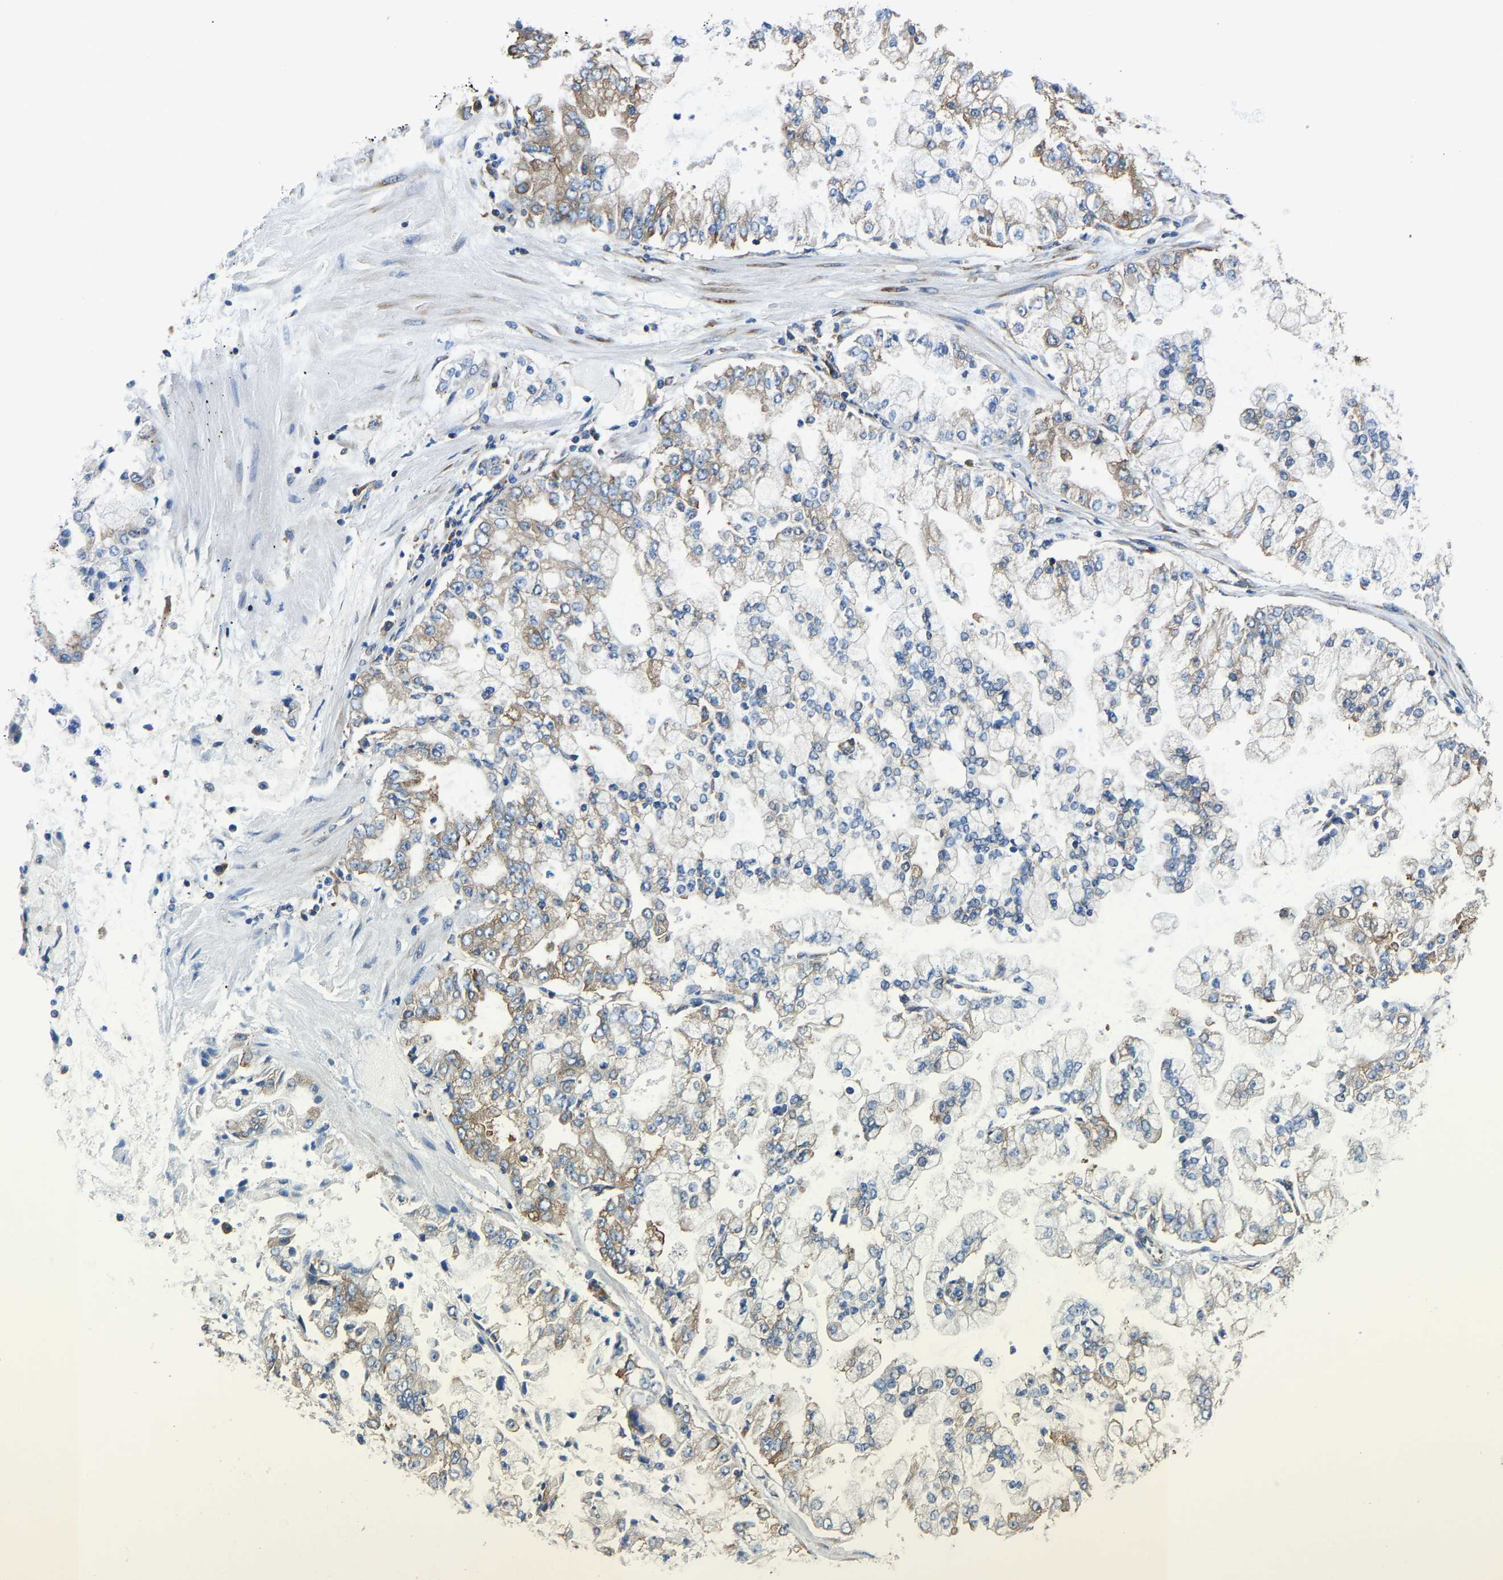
{"staining": {"intensity": "moderate", "quantity": "25%-75%", "location": "cytoplasmic/membranous"}, "tissue": "stomach cancer", "cell_type": "Tumor cells", "image_type": "cancer", "snomed": [{"axis": "morphology", "description": "Adenocarcinoma, NOS"}, {"axis": "topography", "description": "Stomach"}], "caption": "The micrograph exhibits staining of stomach cancer (adenocarcinoma), revealing moderate cytoplasmic/membranous protein expression (brown color) within tumor cells.", "gene": "G3BP2", "patient": {"sex": "male", "age": 76}}